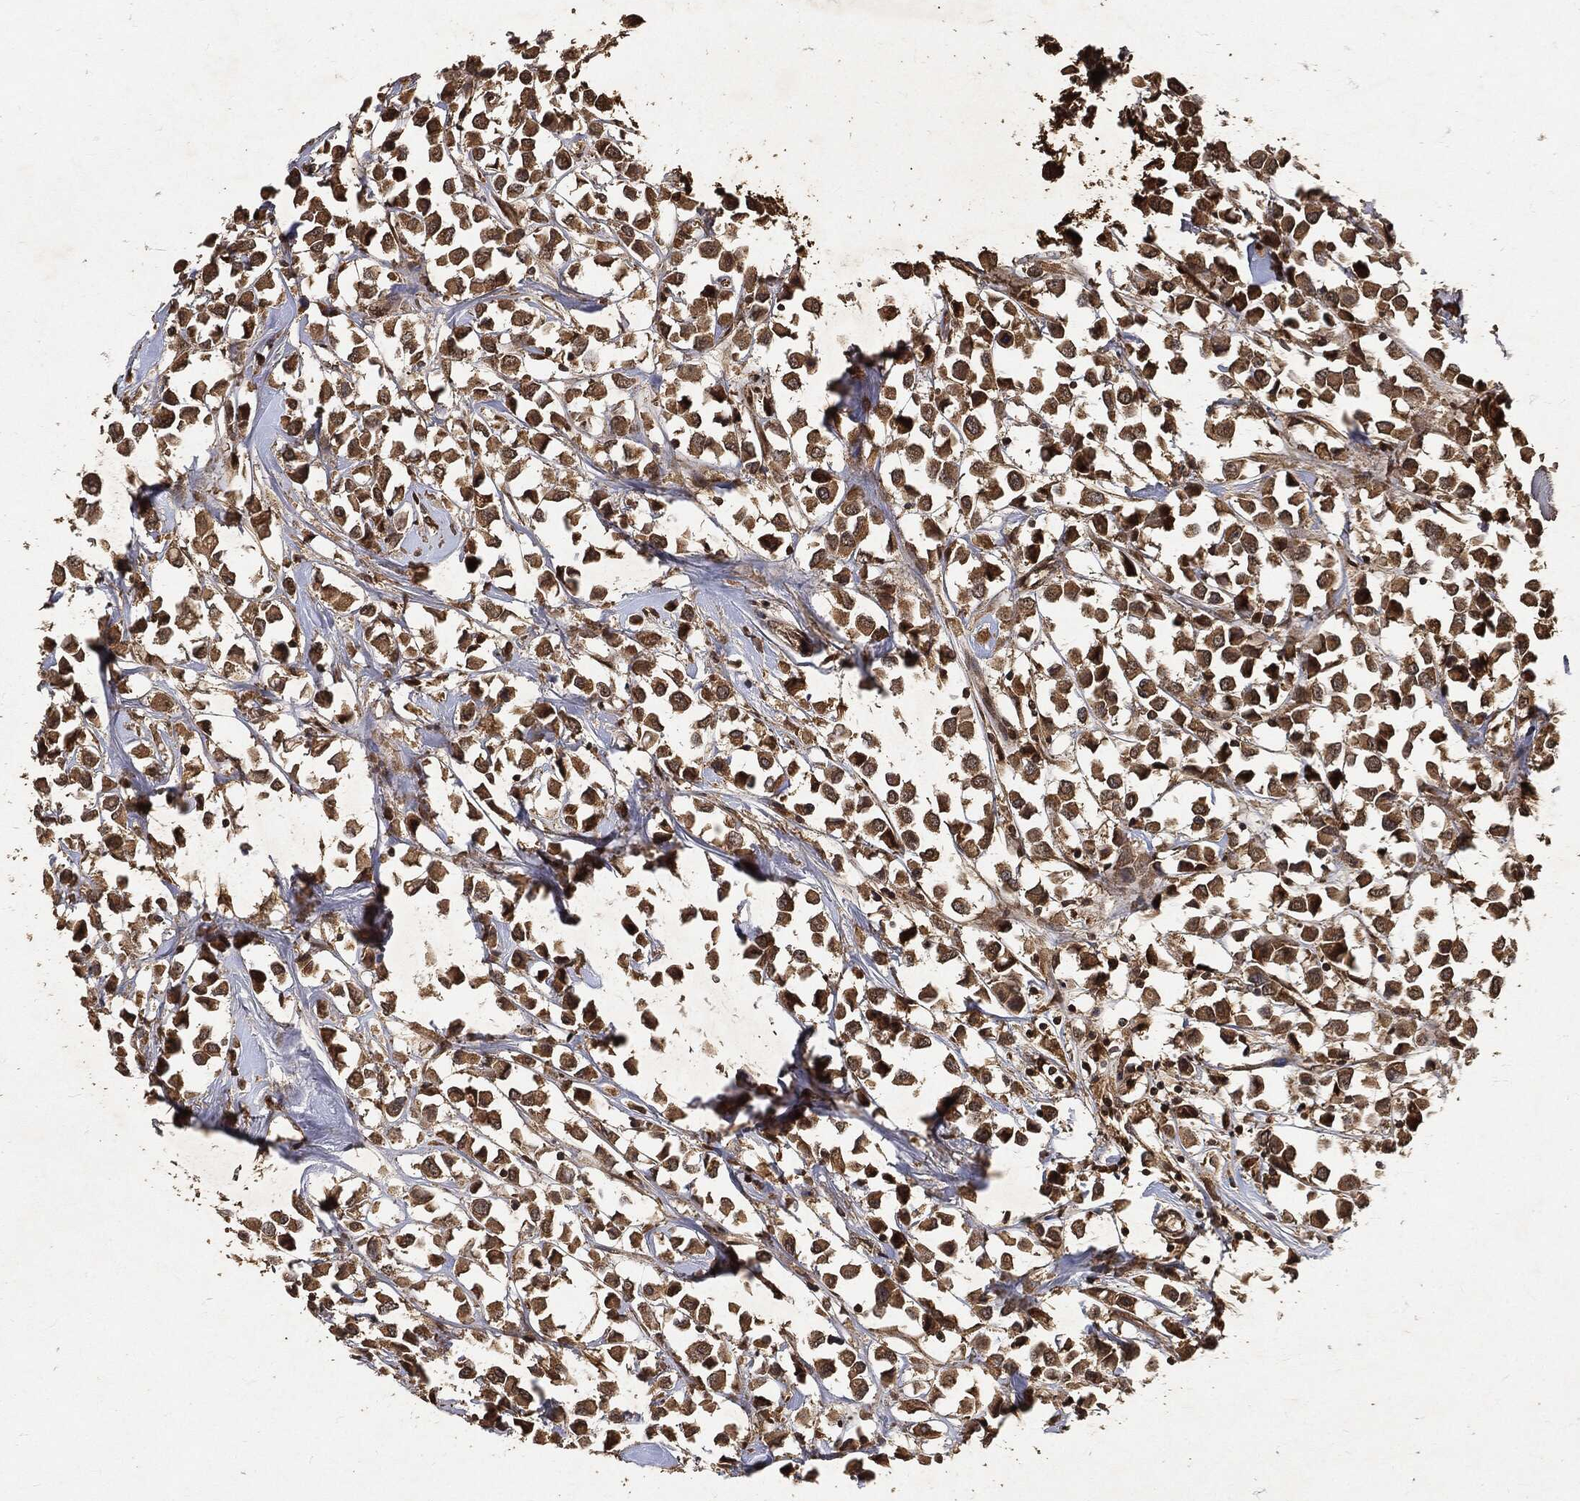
{"staining": {"intensity": "moderate", "quantity": ">75%", "location": "cytoplasmic/membranous"}, "tissue": "breast cancer", "cell_type": "Tumor cells", "image_type": "cancer", "snomed": [{"axis": "morphology", "description": "Duct carcinoma"}, {"axis": "topography", "description": "Breast"}], "caption": "Immunohistochemistry (IHC) photomicrograph of neoplastic tissue: breast cancer (invasive ductal carcinoma) stained using immunohistochemistry displays medium levels of moderate protein expression localized specifically in the cytoplasmic/membranous of tumor cells, appearing as a cytoplasmic/membranous brown color.", "gene": "ZNF226", "patient": {"sex": "female", "age": 61}}